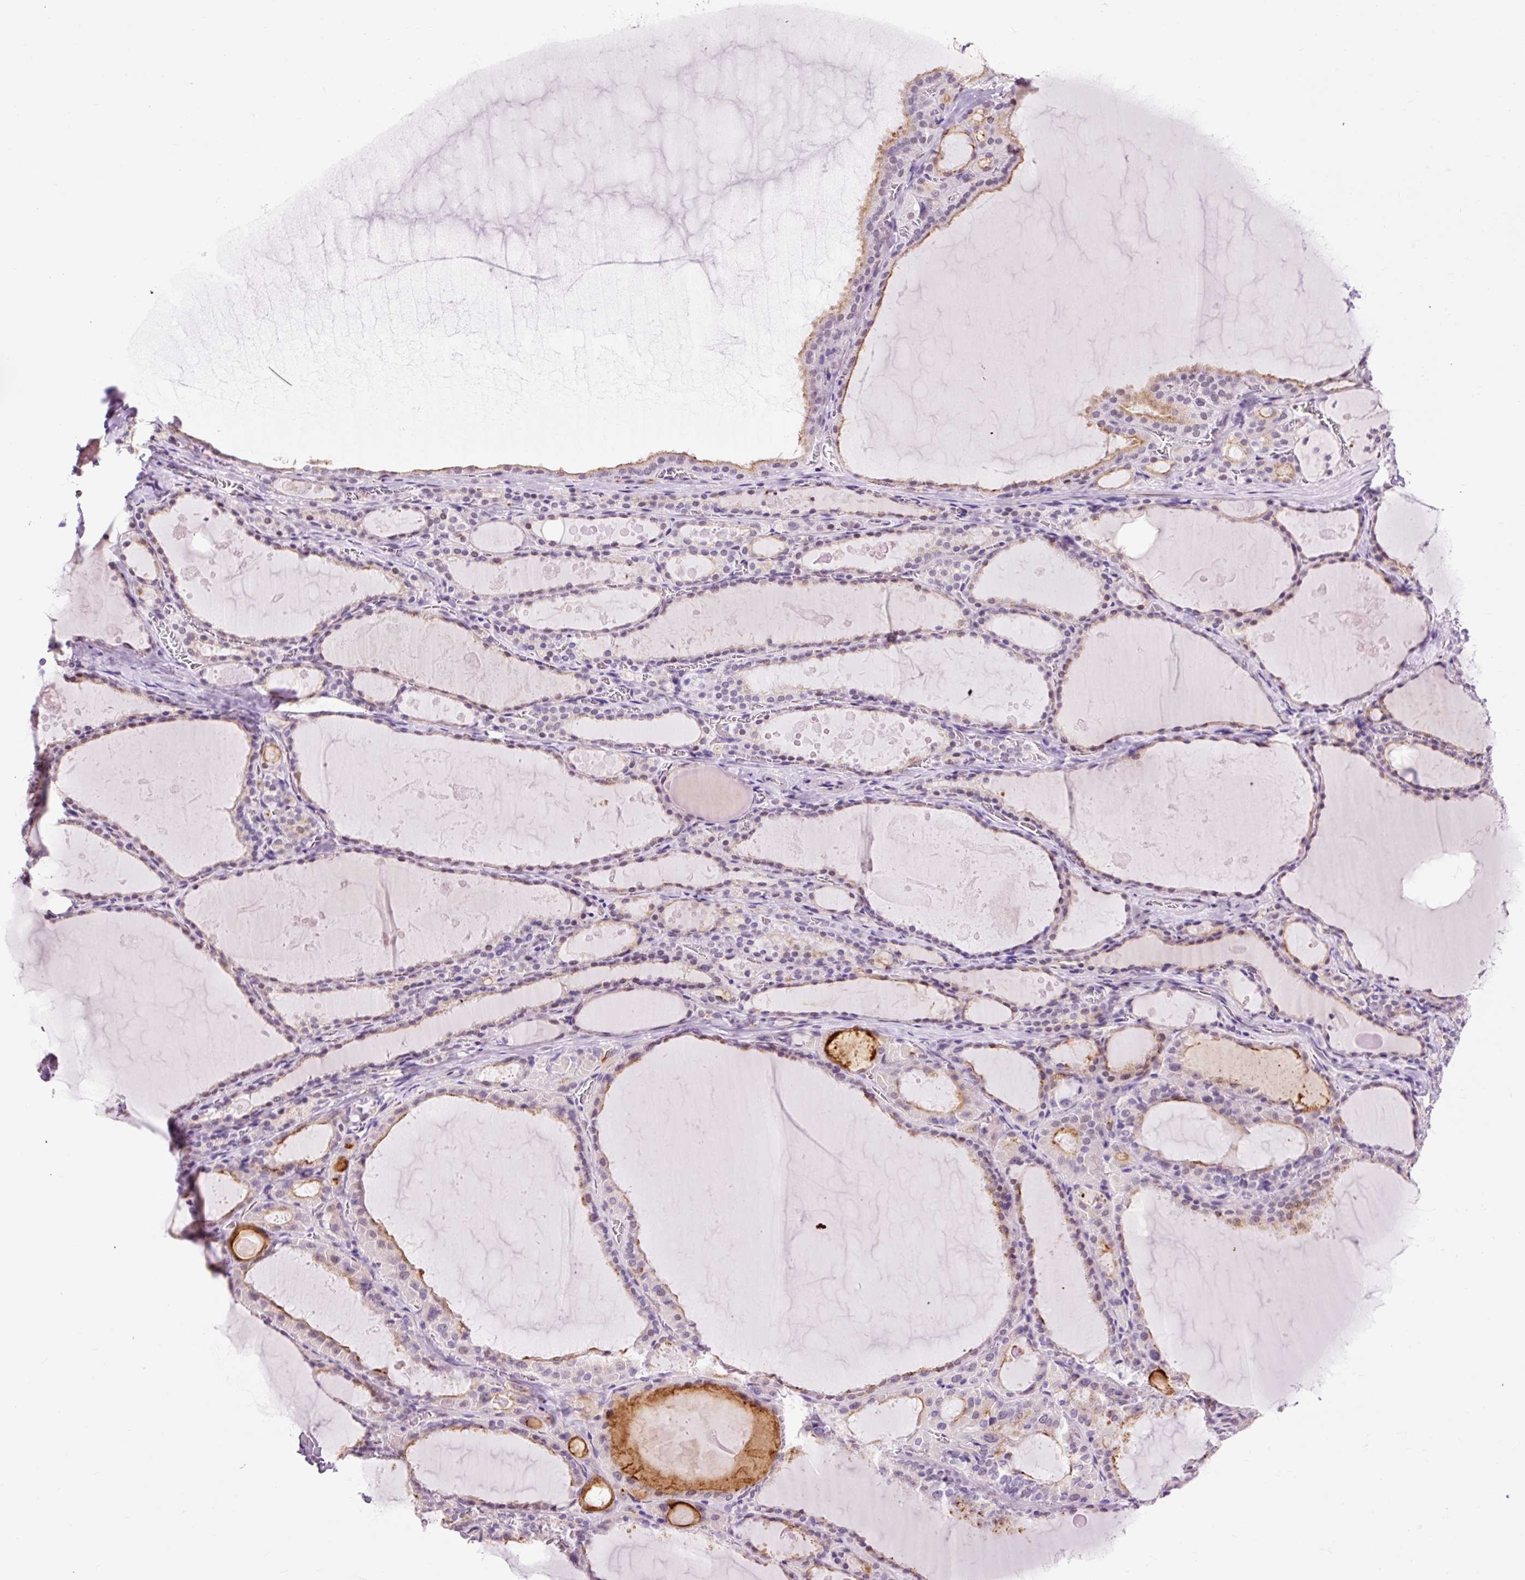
{"staining": {"intensity": "weak", "quantity": "25%-75%", "location": "cytoplasmic/membranous,nuclear"}, "tissue": "thyroid gland", "cell_type": "Glandular cells", "image_type": "normal", "snomed": [{"axis": "morphology", "description": "Normal tissue, NOS"}, {"axis": "topography", "description": "Thyroid gland"}], "caption": "Protein expression analysis of benign human thyroid gland reveals weak cytoplasmic/membranous,nuclear positivity in about 25%-75% of glandular cells. (brown staining indicates protein expression, while blue staining denotes nuclei).", "gene": "LY86", "patient": {"sex": "male", "age": 56}}